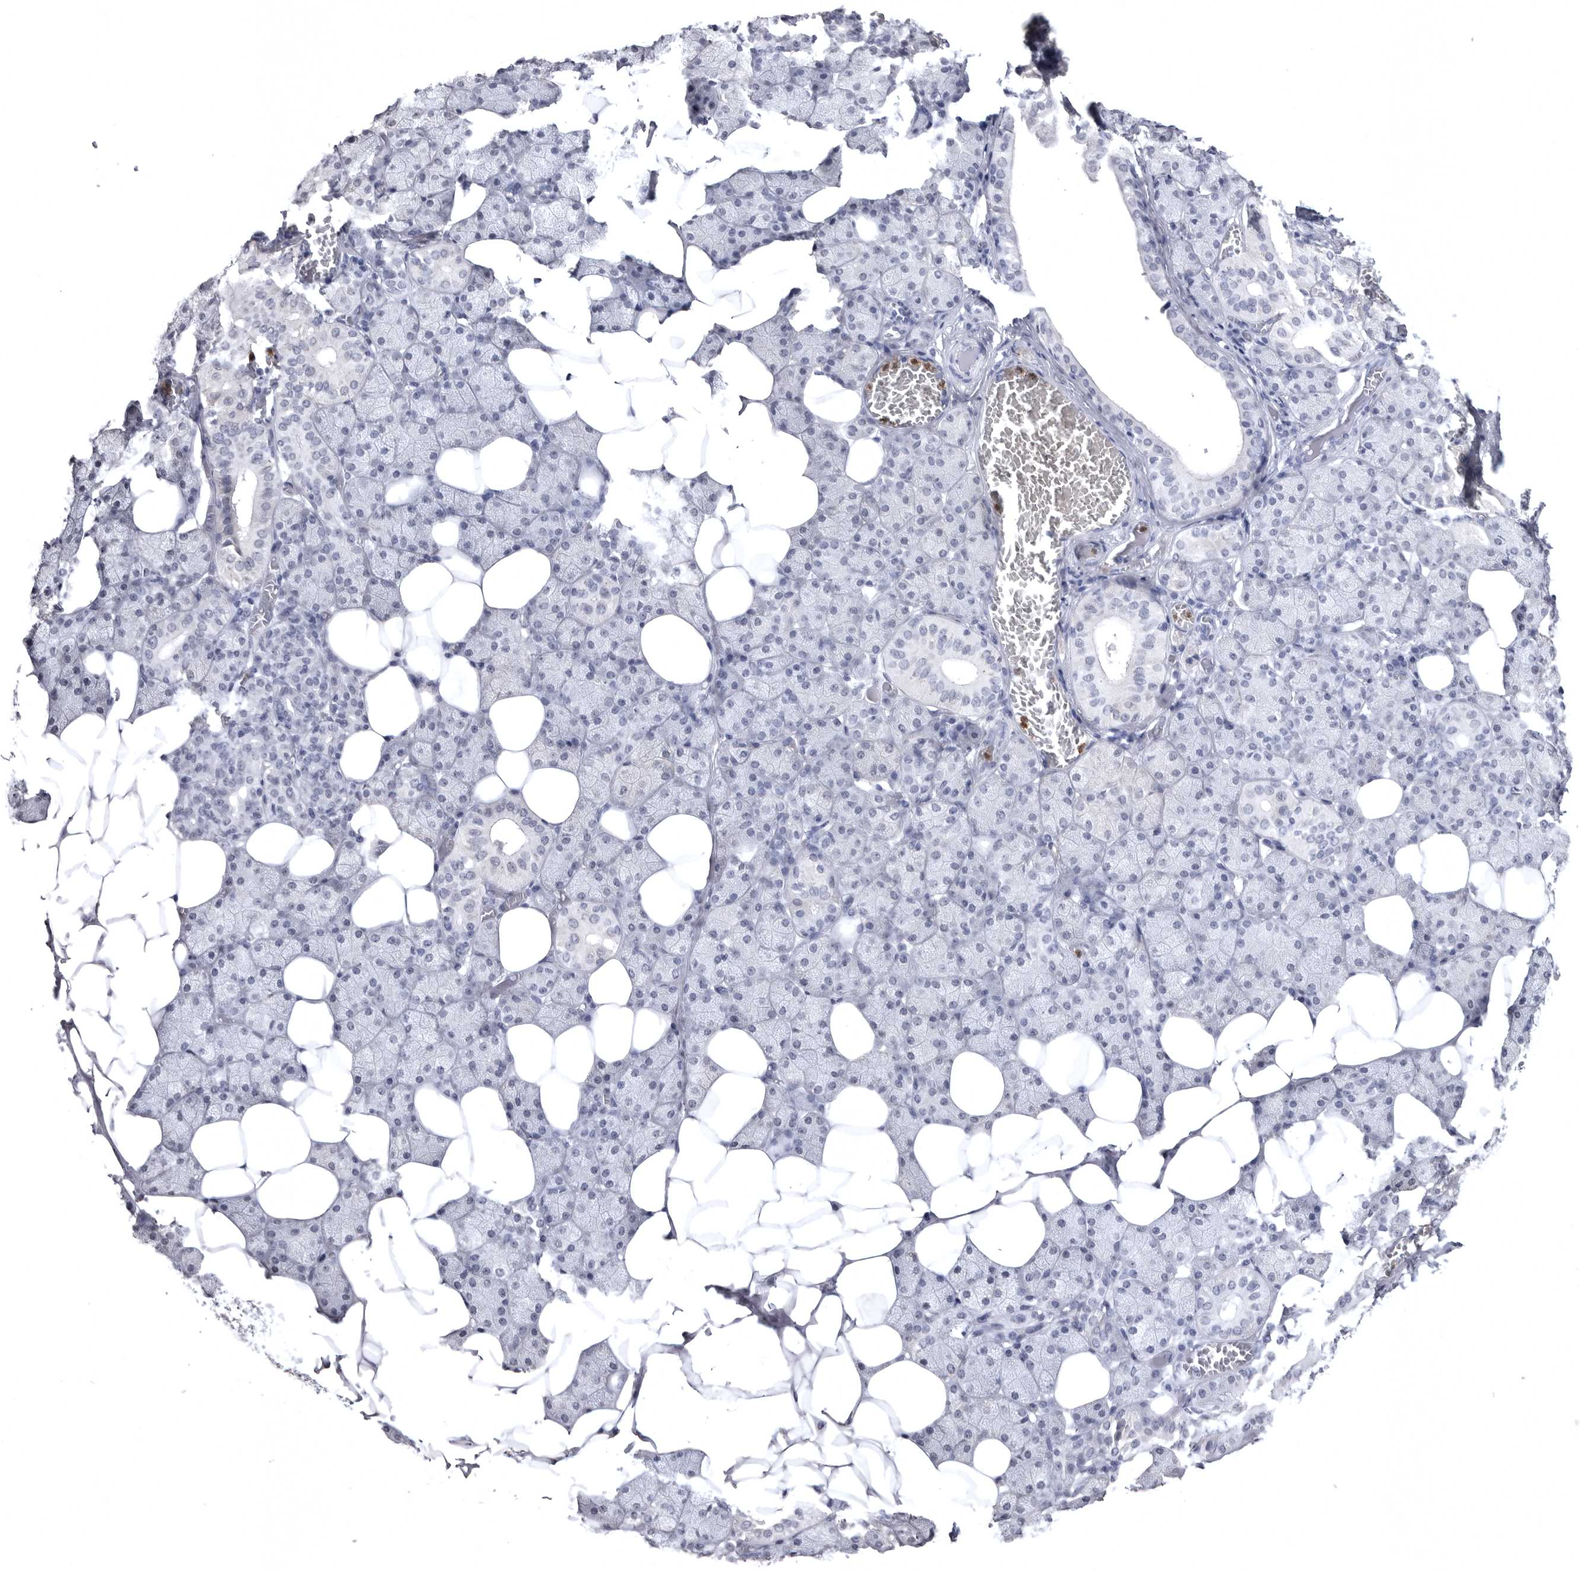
{"staining": {"intensity": "negative", "quantity": "none", "location": "none"}, "tissue": "salivary gland", "cell_type": "Glandular cells", "image_type": "normal", "snomed": [{"axis": "morphology", "description": "Normal tissue, NOS"}, {"axis": "topography", "description": "Salivary gland"}], "caption": "Salivary gland stained for a protein using IHC exhibits no positivity glandular cells.", "gene": "STAP2", "patient": {"sex": "female", "age": 33}}